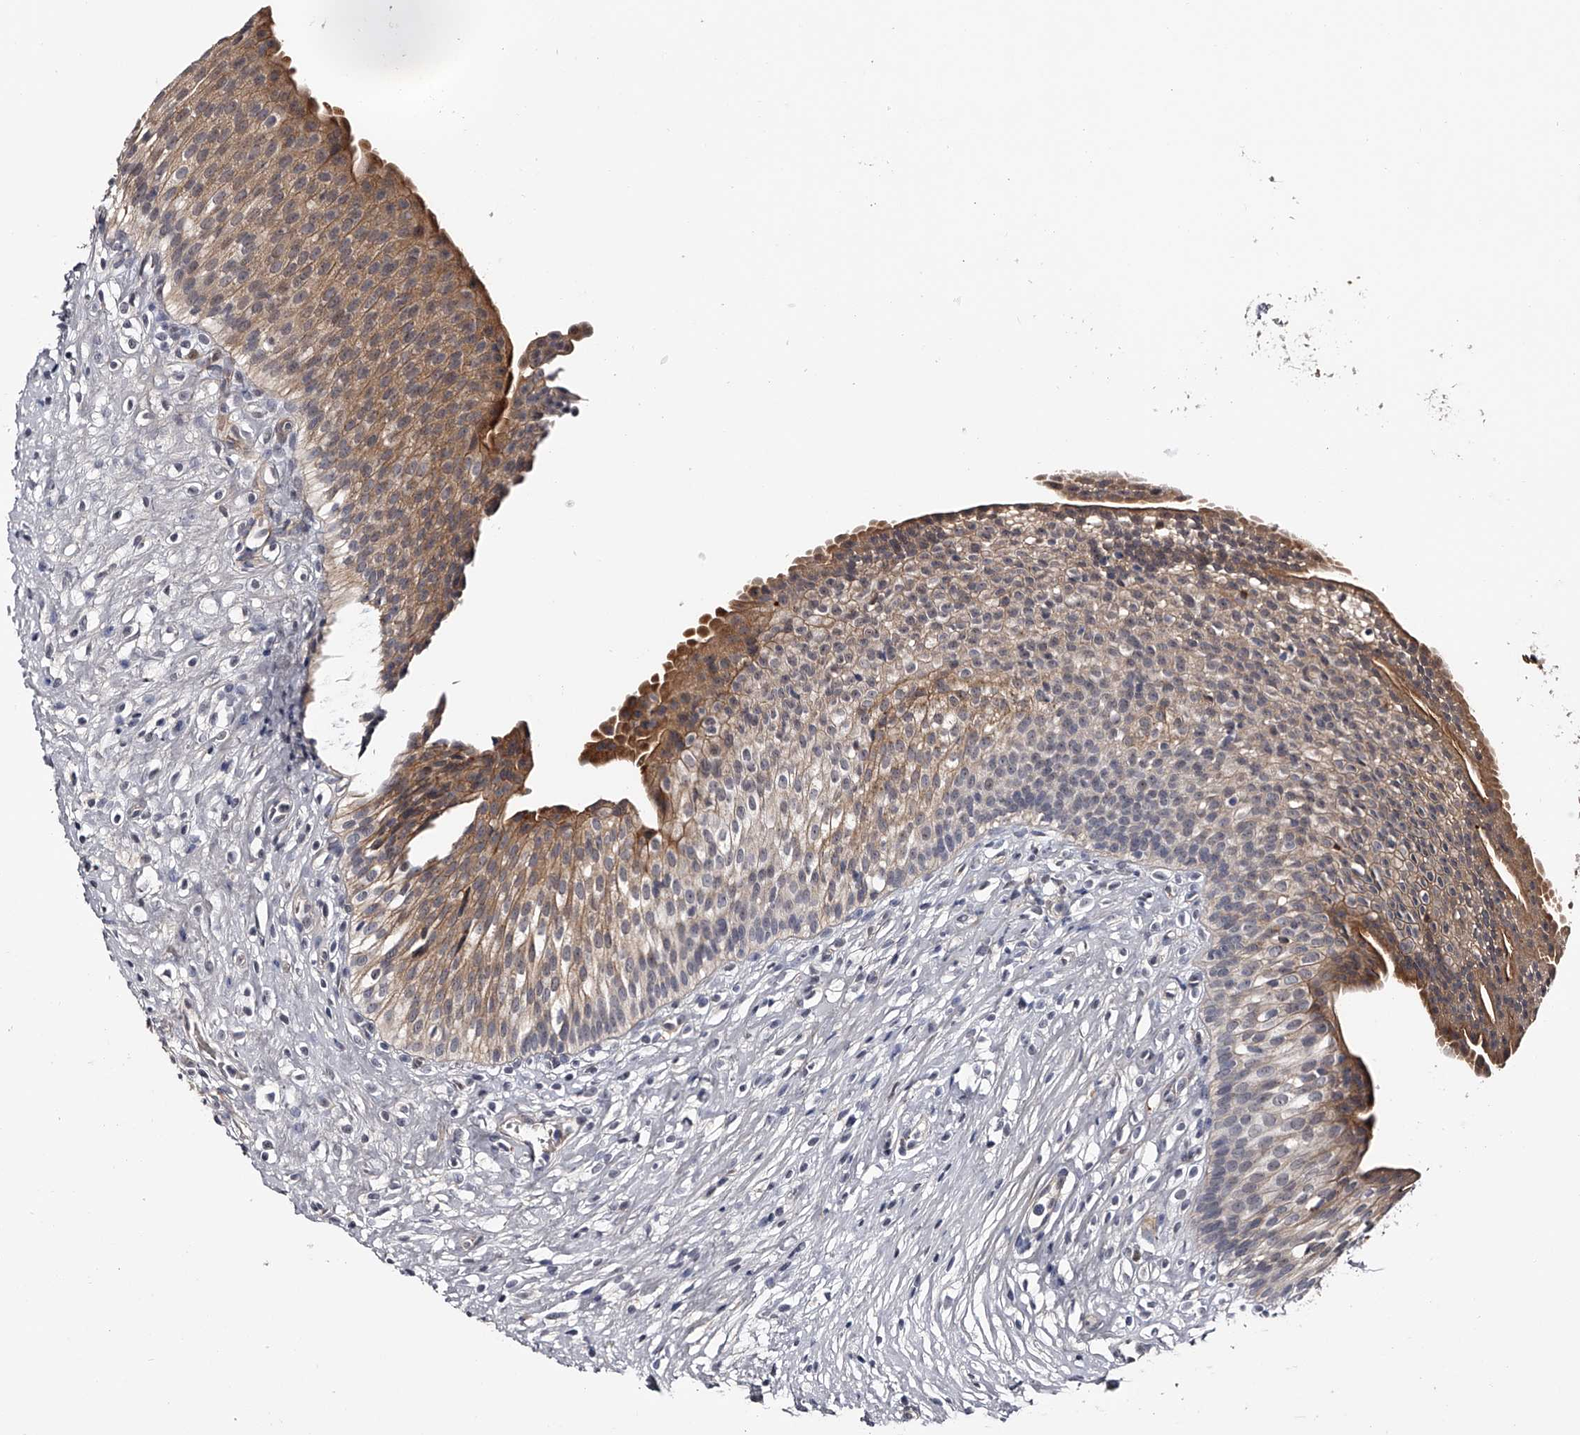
{"staining": {"intensity": "moderate", "quantity": "25%-75%", "location": "cytoplasmic/membranous"}, "tissue": "urinary bladder", "cell_type": "Urothelial cells", "image_type": "normal", "snomed": [{"axis": "morphology", "description": "Normal tissue, NOS"}, {"axis": "topography", "description": "Urinary bladder"}], "caption": "Immunohistochemistry (IHC) photomicrograph of unremarkable human urinary bladder stained for a protein (brown), which displays medium levels of moderate cytoplasmic/membranous positivity in about 25%-75% of urothelial cells.", "gene": "MDN1", "patient": {"sex": "male", "age": 1}}